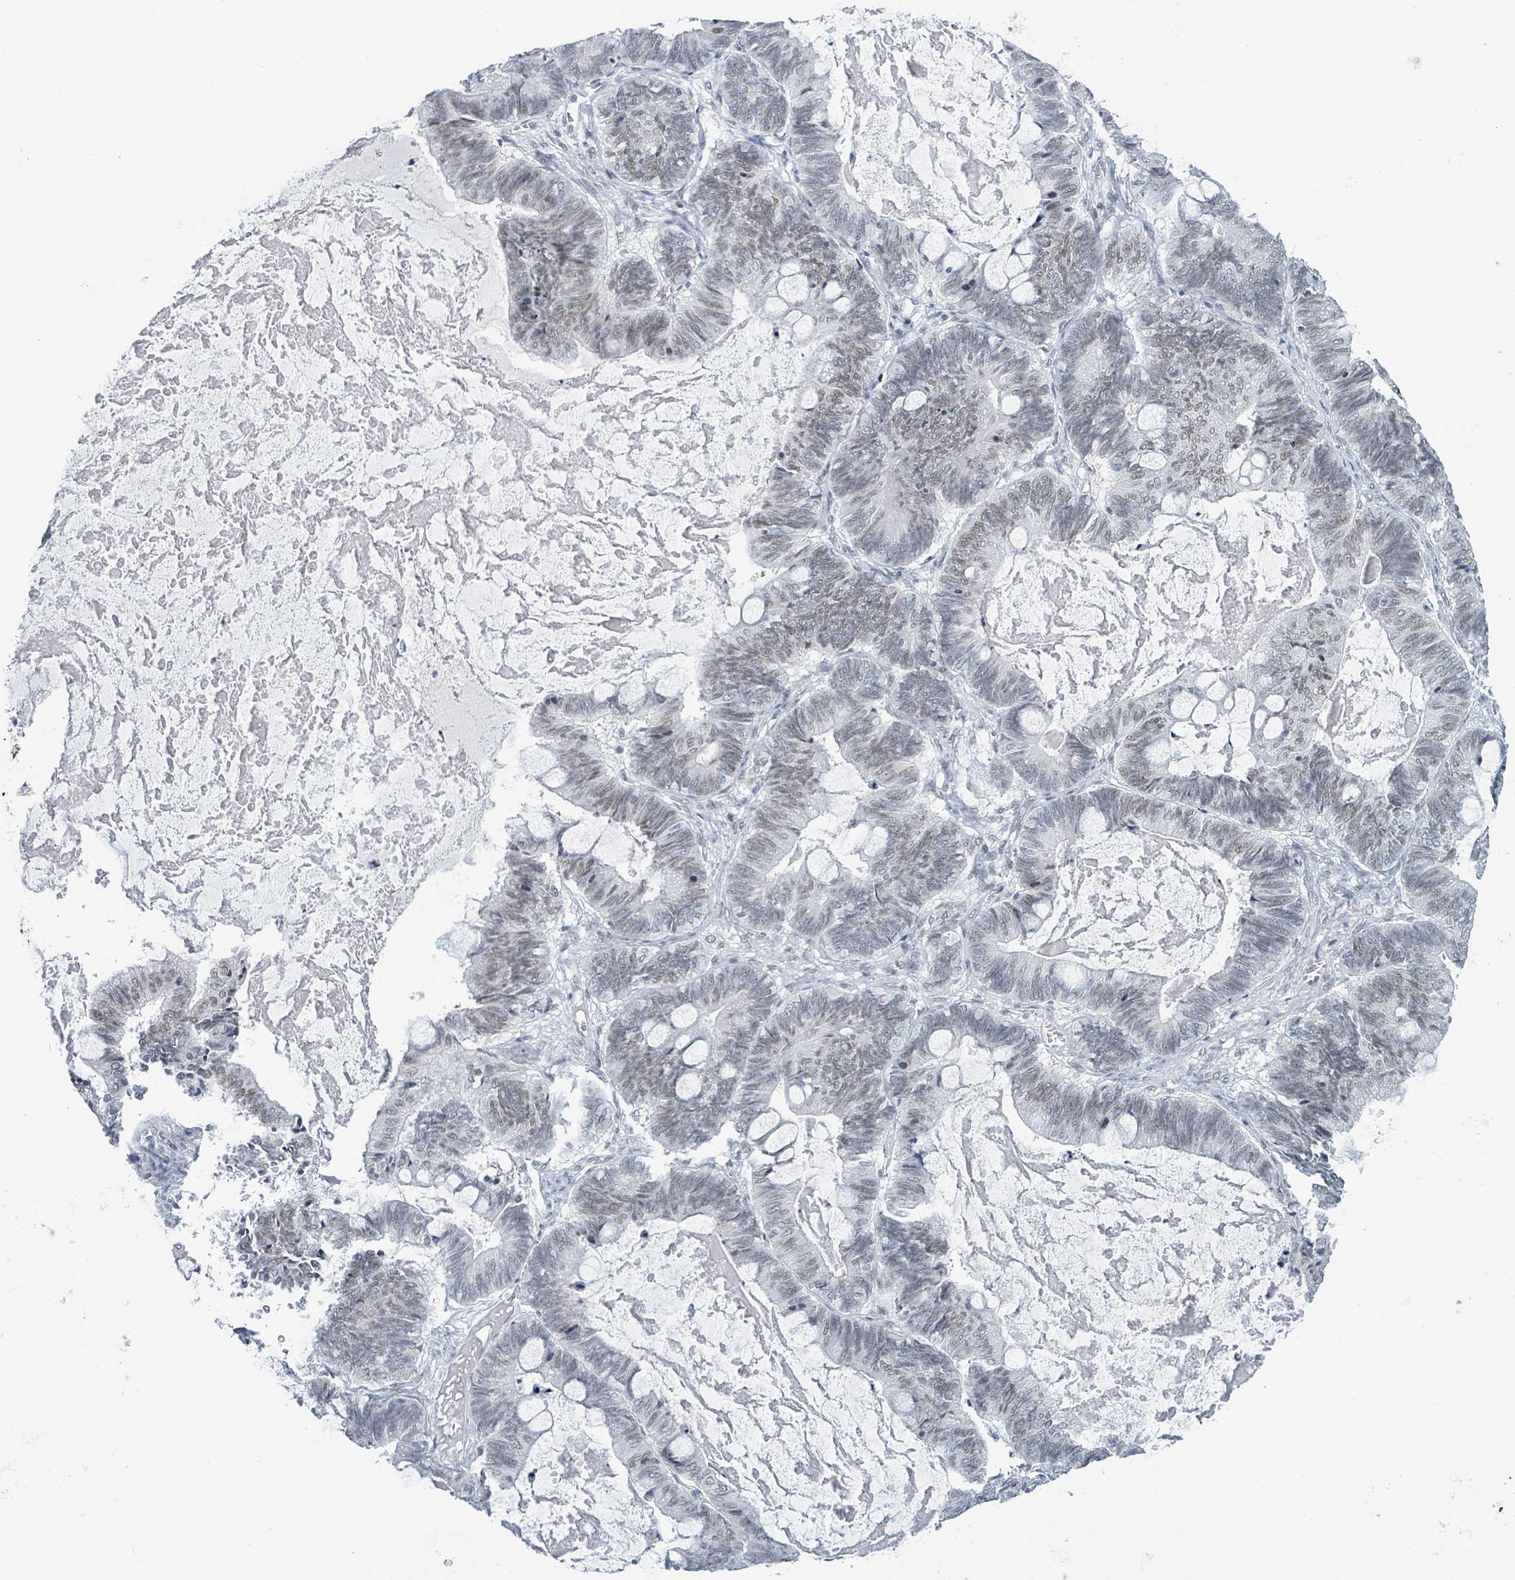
{"staining": {"intensity": "weak", "quantity": "25%-75%", "location": "nuclear"}, "tissue": "ovarian cancer", "cell_type": "Tumor cells", "image_type": "cancer", "snomed": [{"axis": "morphology", "description": "Cystadenocarcinoma, mucinous, NOS"}, {"axis": "topography", "description": "Ovary"}], "caption": "An image of ovarian mucinous cystadenocarcinoma stained for a protein displays weak nuclear brown staining in tumor cells.", "gene": "EHMT2", "patient": {"sex": "female", "age": 61}}